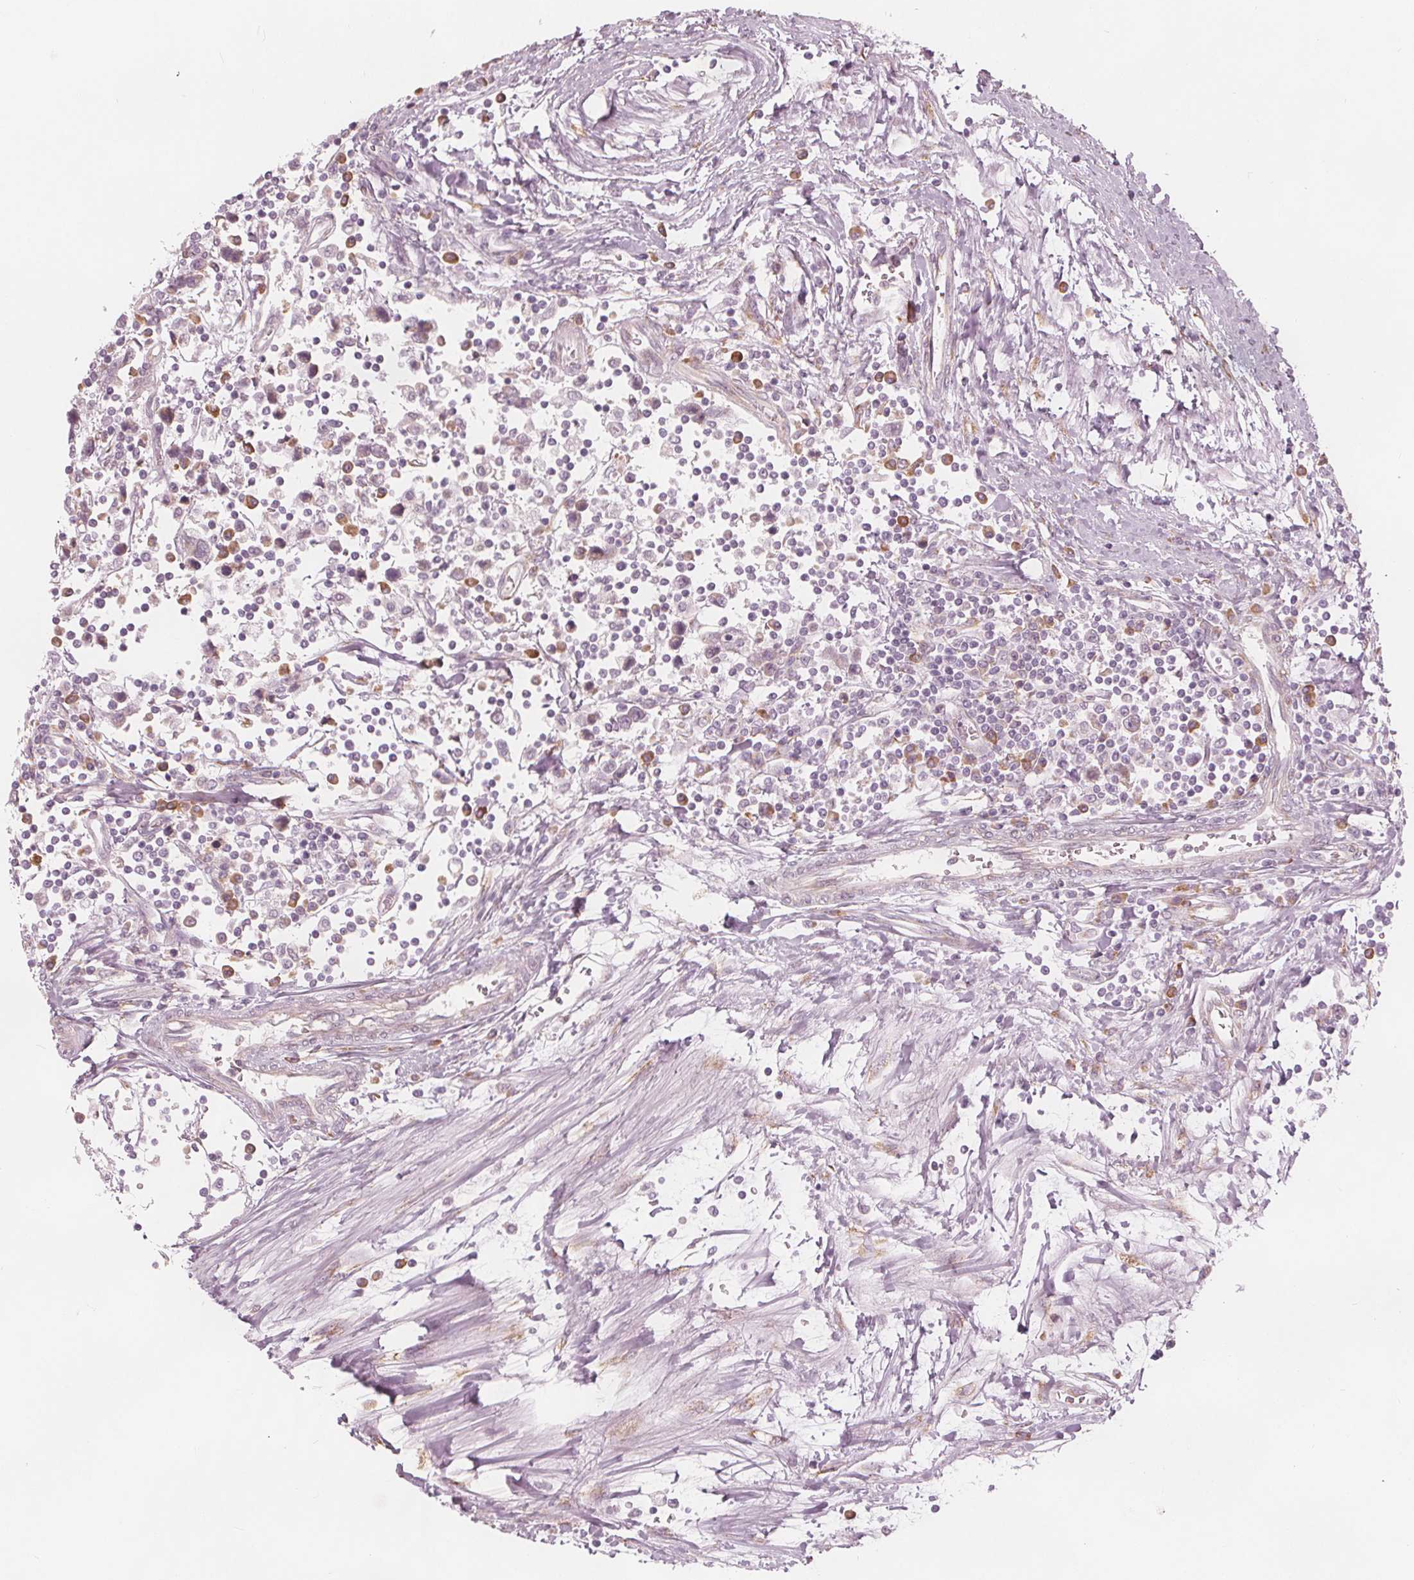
{"staining": {"intensity": "negative", "quantity": "none", "location": "none"}, "tissue": "testis cancer", "cell_type": "Tumor cells", "image_type": "cancer", "snomed": [{"axis": "morphology", "description": "Seminoma, NOS"}, {"axis": "topography", "description": "Testis"}], "caption": "An immunohistochemistry photomicrograph of testis seminoma is shown. There is no staining in tumor cells of testis seminoma.", "gene": "BRSK1", "patient": {"sex": "male", "age": 34}}